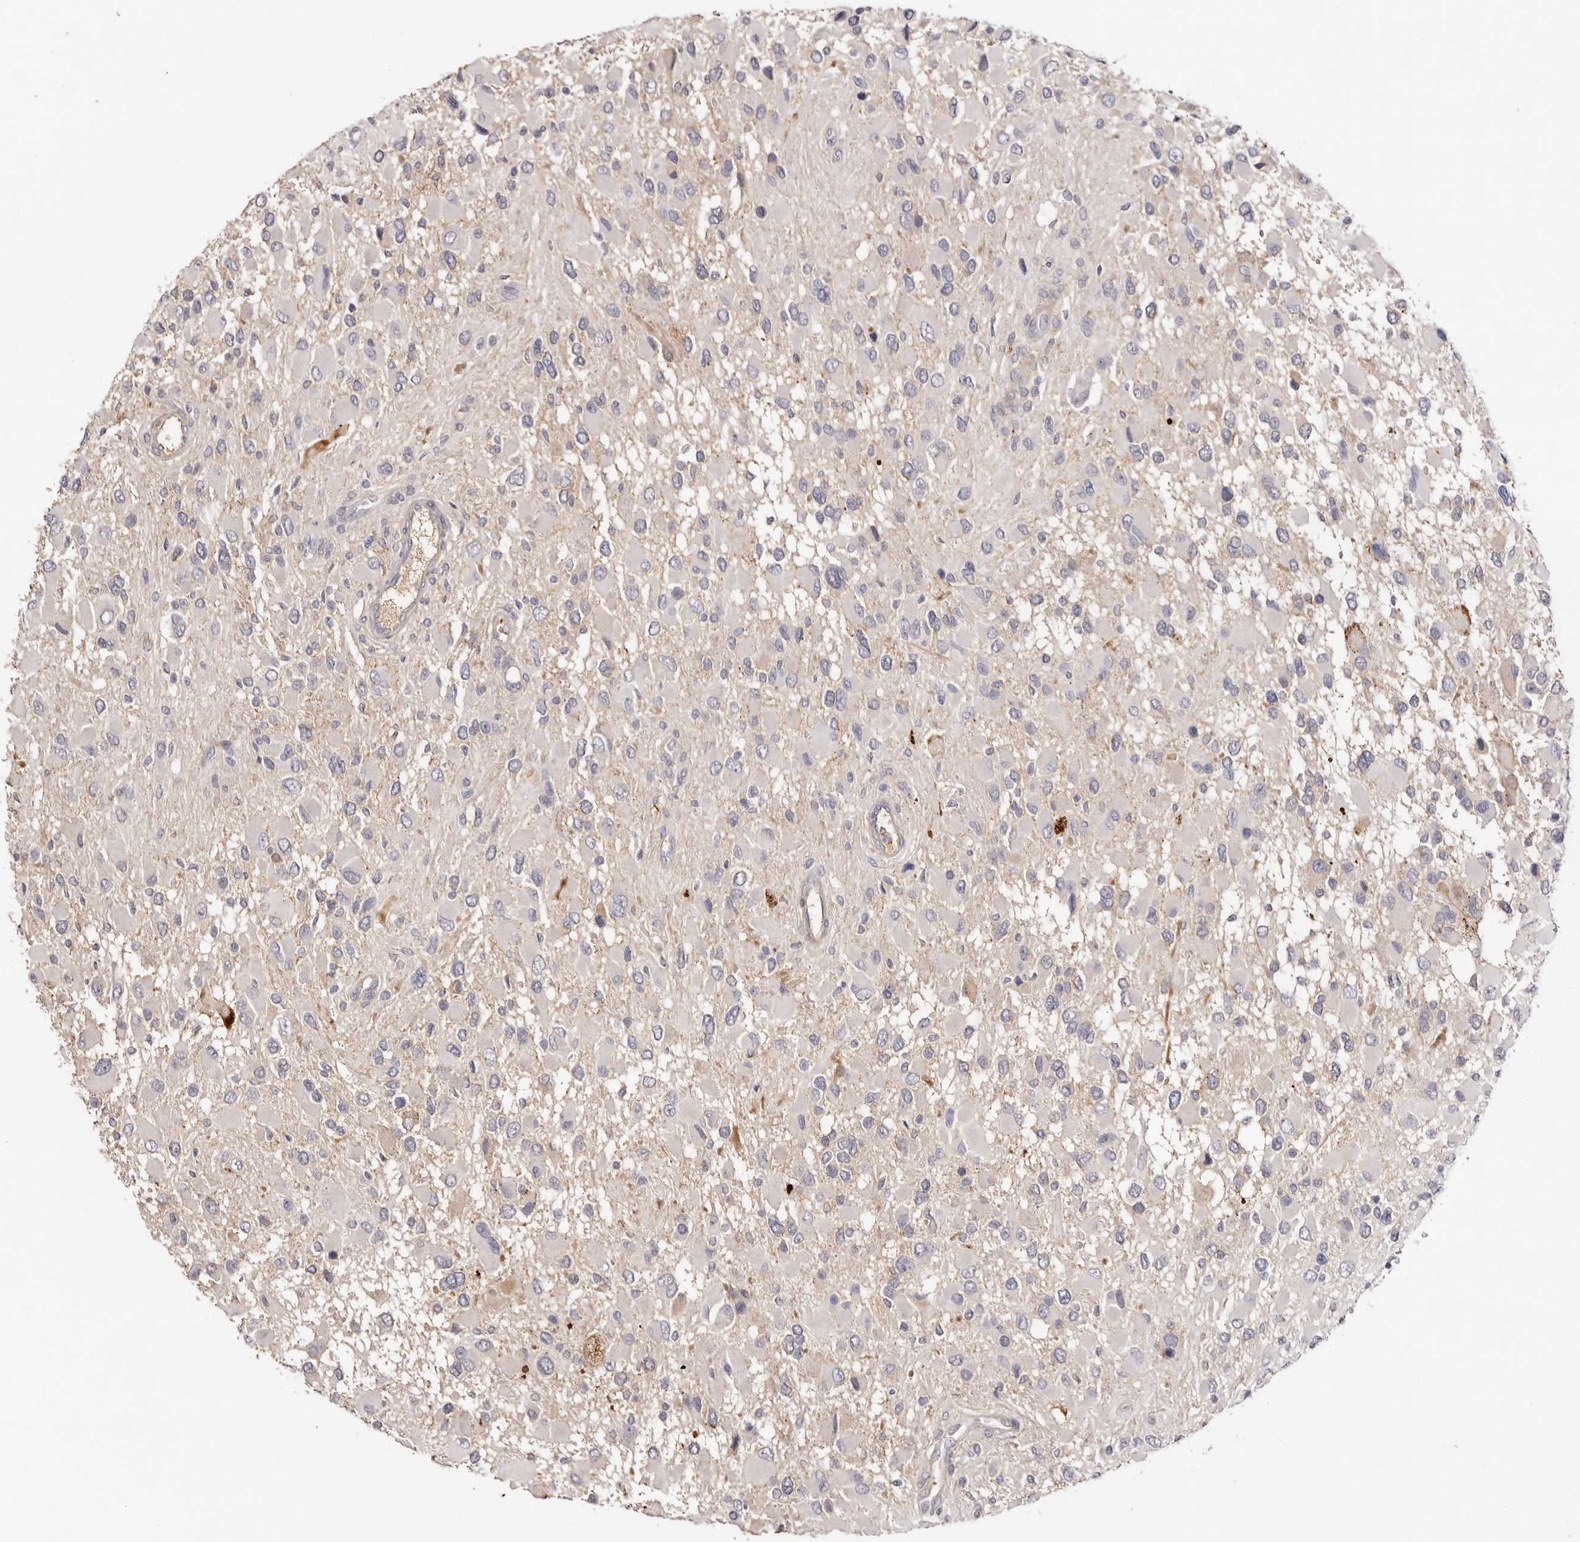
{"staining": {"intensity": "negative", "quantity": "none", "location": "none"}, "tissue": "glioma", "cell_type": "Tumor cells", "image_type": "cancer", "snomed": [{"axis": "morphology", "description": "Glioma, malignant, High grade"}, {"axis": "topography", "description": "Brain"}], "caption": "This image is of glioma stained with immunohistochemistry (IHC) to label a protein in brown with the nuclei are counter-stained blue. There is no staining in tumor cells. (DAB IHC, high magnification).", "gene": "LMLN", "patient": {"sex": "male", "age": 53}}